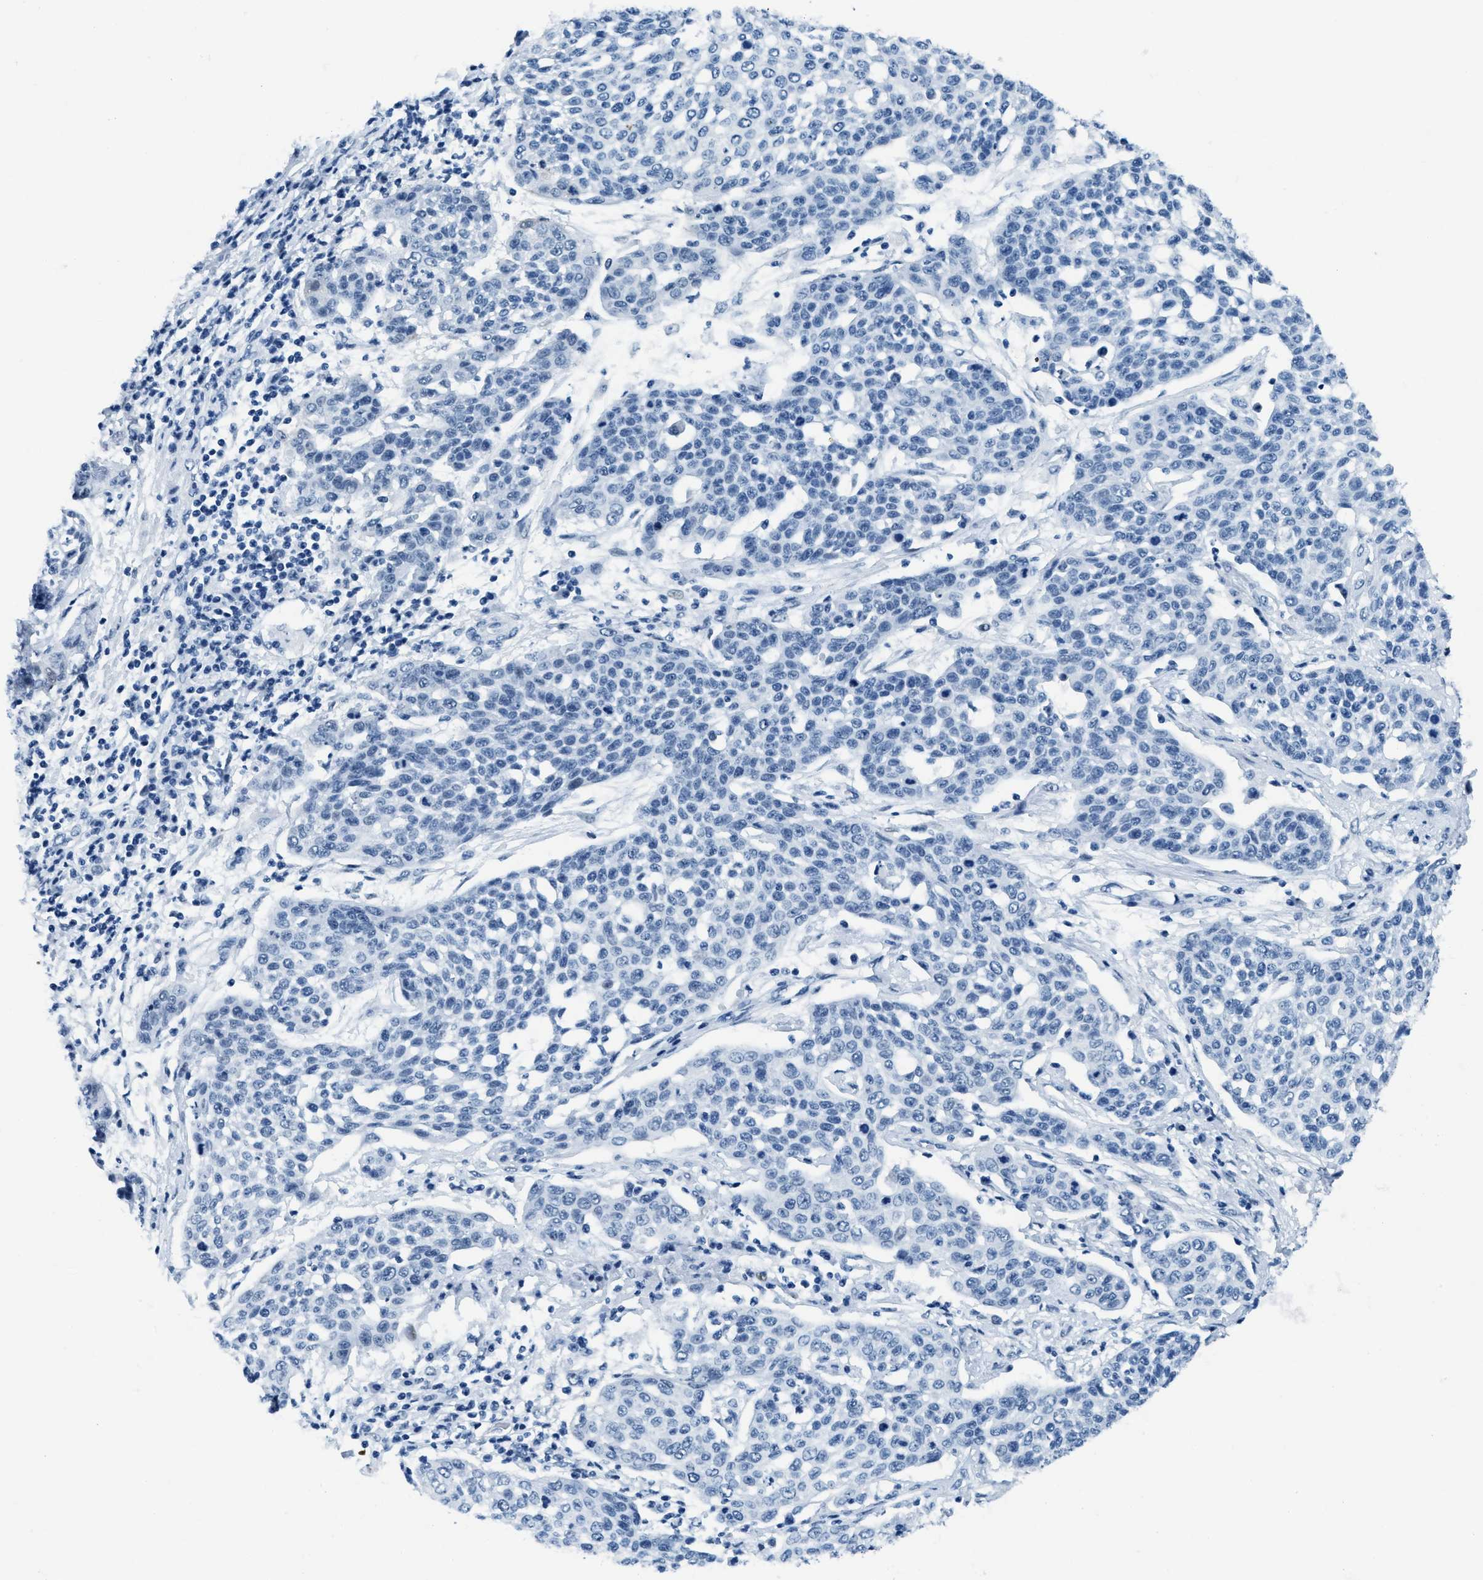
{"staining": {"intensity": "negative", "quantity": "none", "location": "none"}, "tissue": "cervical cancer", "cell_type": "Tumor cells", "image_type": "cancer", "snomed": [{"axis": "morphology", "description": "Squamous cell carcinoma, NOS"}, {"axis": "topography", "description": "Cervix"}], "caption": "Tumor cells show no significant staining in cervical squamous cell carcinoma. (DAB (3,3'-diaminobenzidine) IHC, high magnification).", "gene": "PLA2G2A", "patient": {"sex": "female", "age": 34}}